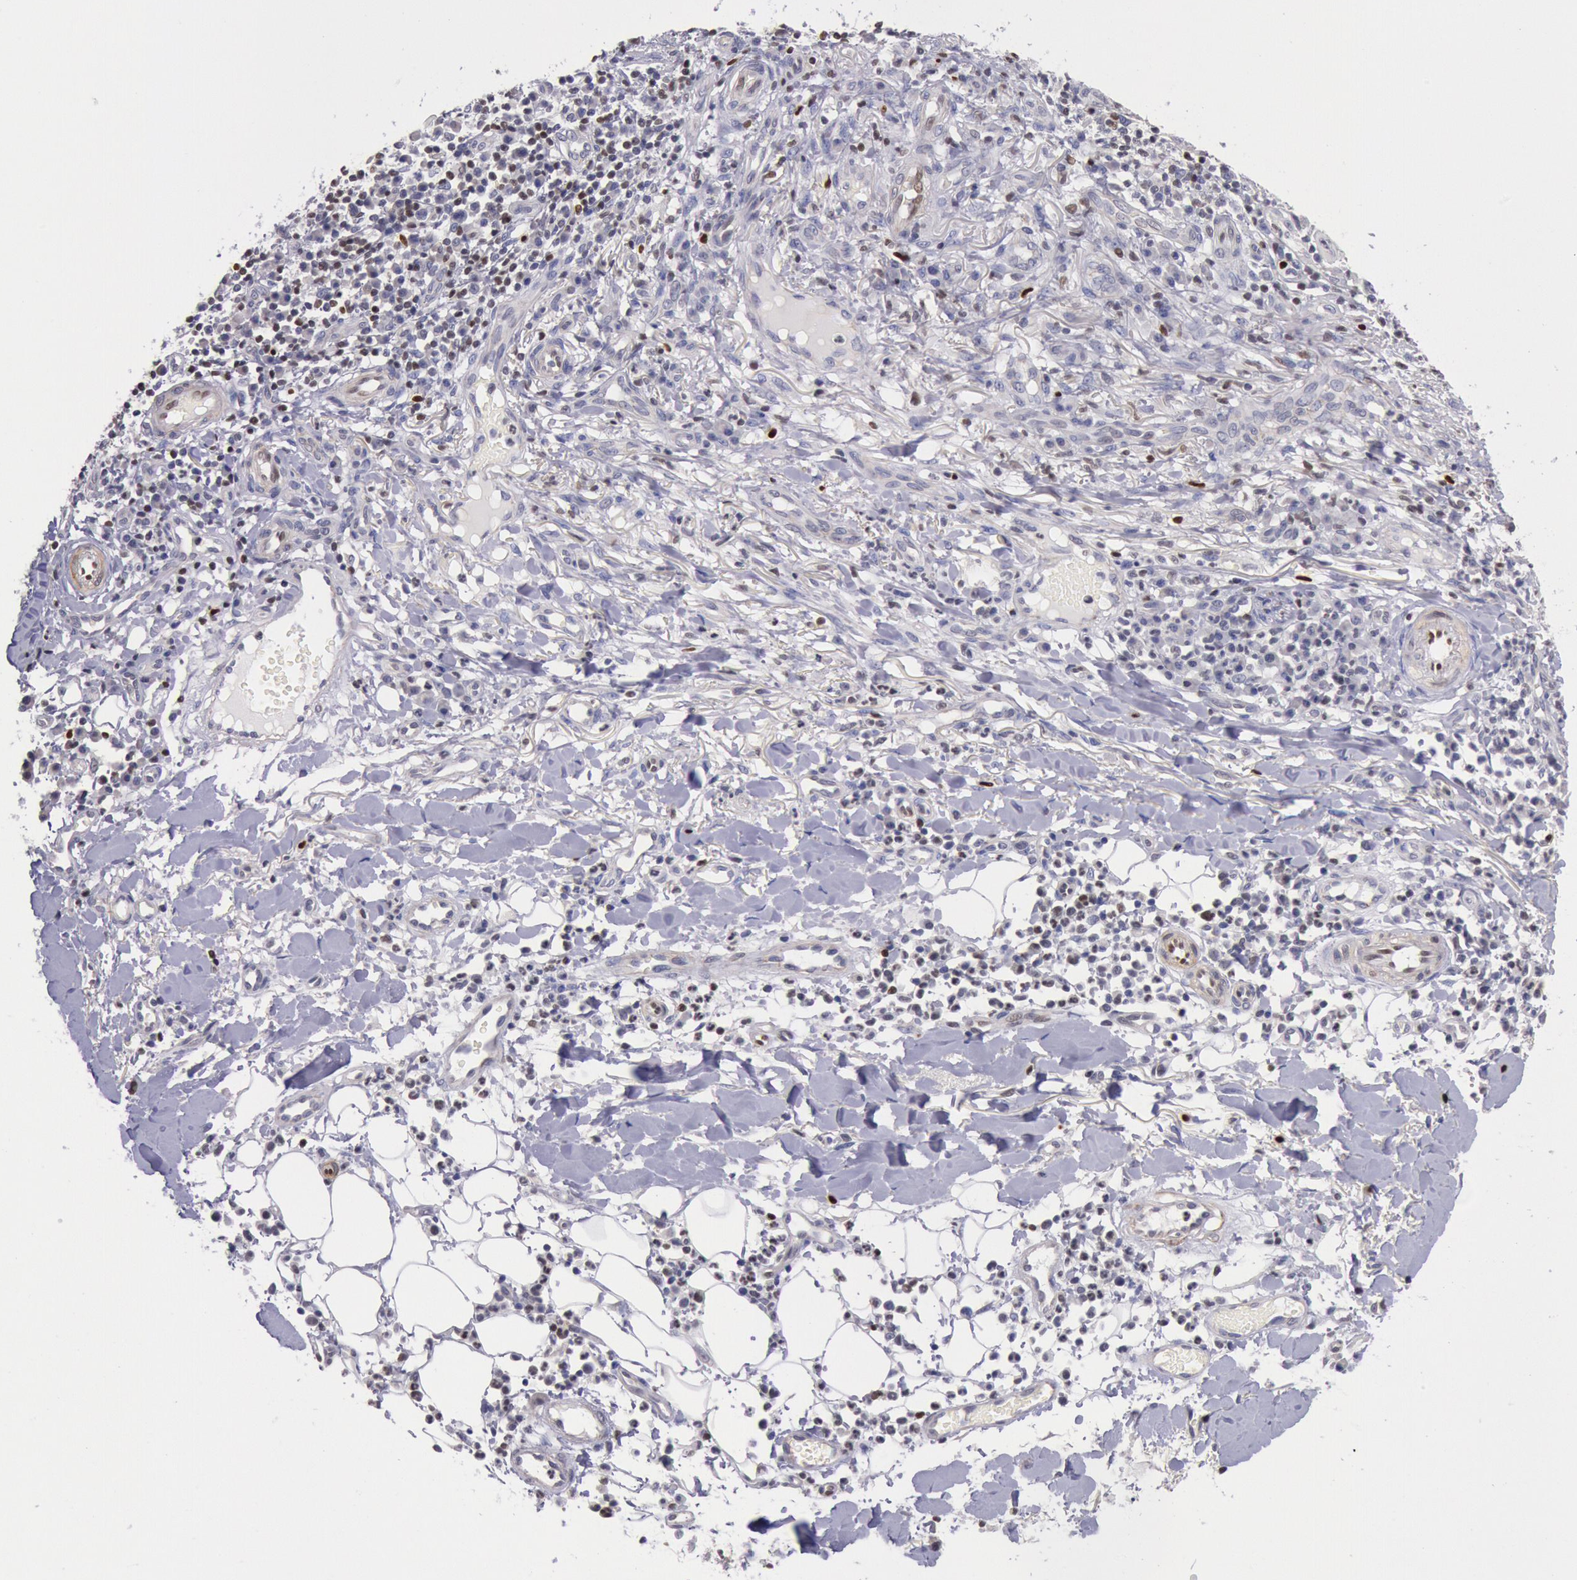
{"staining": {"intensity": "negative", "quantity": "none", "location": "none"}, "tissue": "skin cancer", "cell_type": "Tumor cells", "image_type": "cancer", "snomed": [{"axis": "morphology", "description": "Squamous cell carcinoma, NOS"}, {"axis": "topography", "description": "Skin"}], "caption": "The micrograph displays no staining of tumor cells in skin cancer (squamous cell carcinoma).", "gene": "RPS6KA5", "patient": {"sex": "female", "age": 89}}